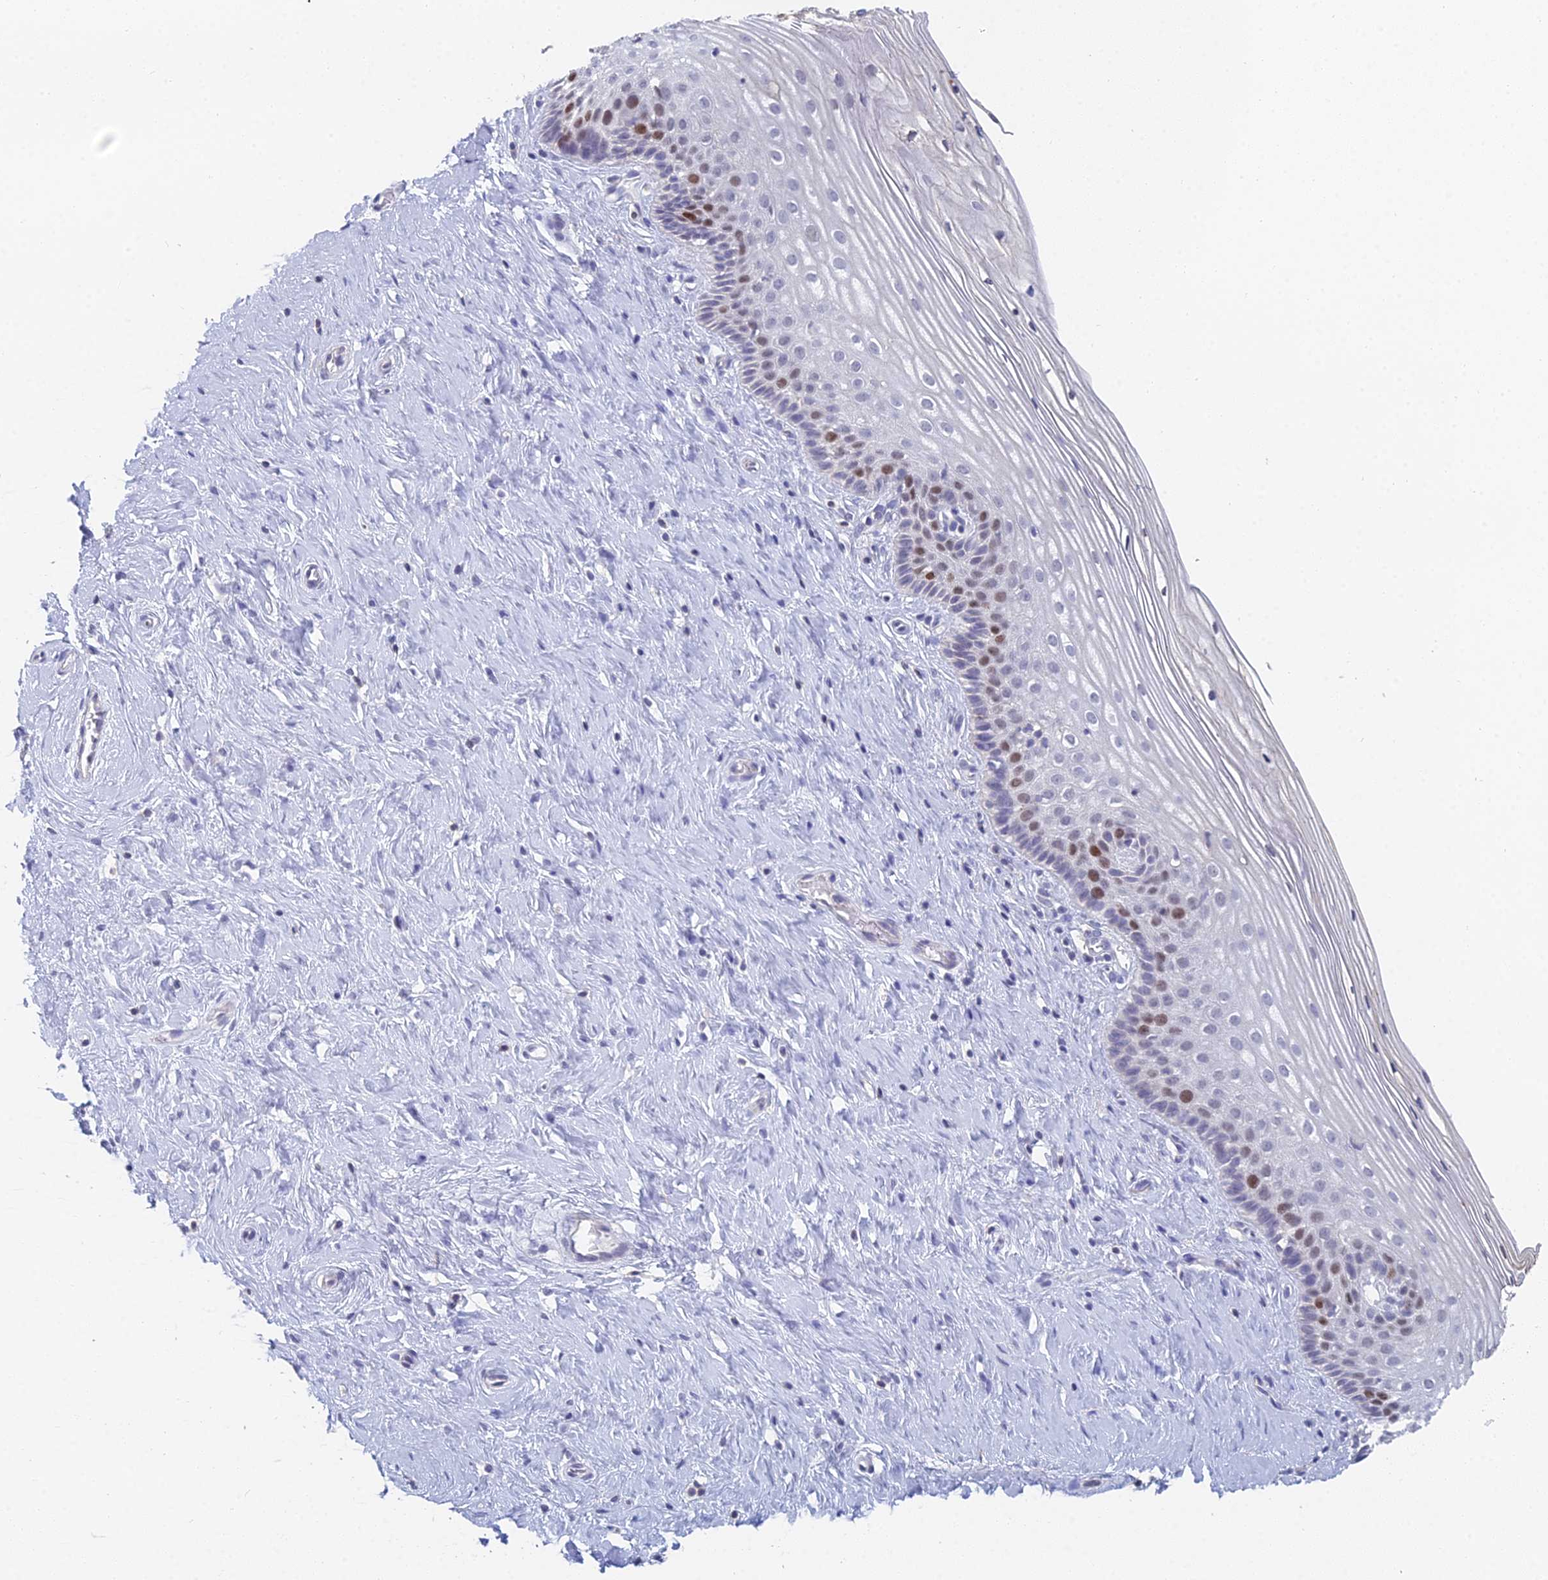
{"staining": {"intensity": "negative", "quantity": "none", "location": "none"}, "tissue": "cervix", "cell_type": "Glandular cells", "image_type": "normal", "snomed": [{"axis": "morphology", "description": "Normal tissue, NOS"}, {"axis": "topography", "description": "Cervix"}], "caption": "DAB immunohistochemical staining of normal human cervix reveals no significant staining in glandular cells. (Stains: DAB (3,3'-diaminobenzidine) IHC with hematoxylin counter stain, Microscopy: brightfield microscopy at high magnification).", "gene": "MCM2", "patient": {"sex": "female", "age": 33}}